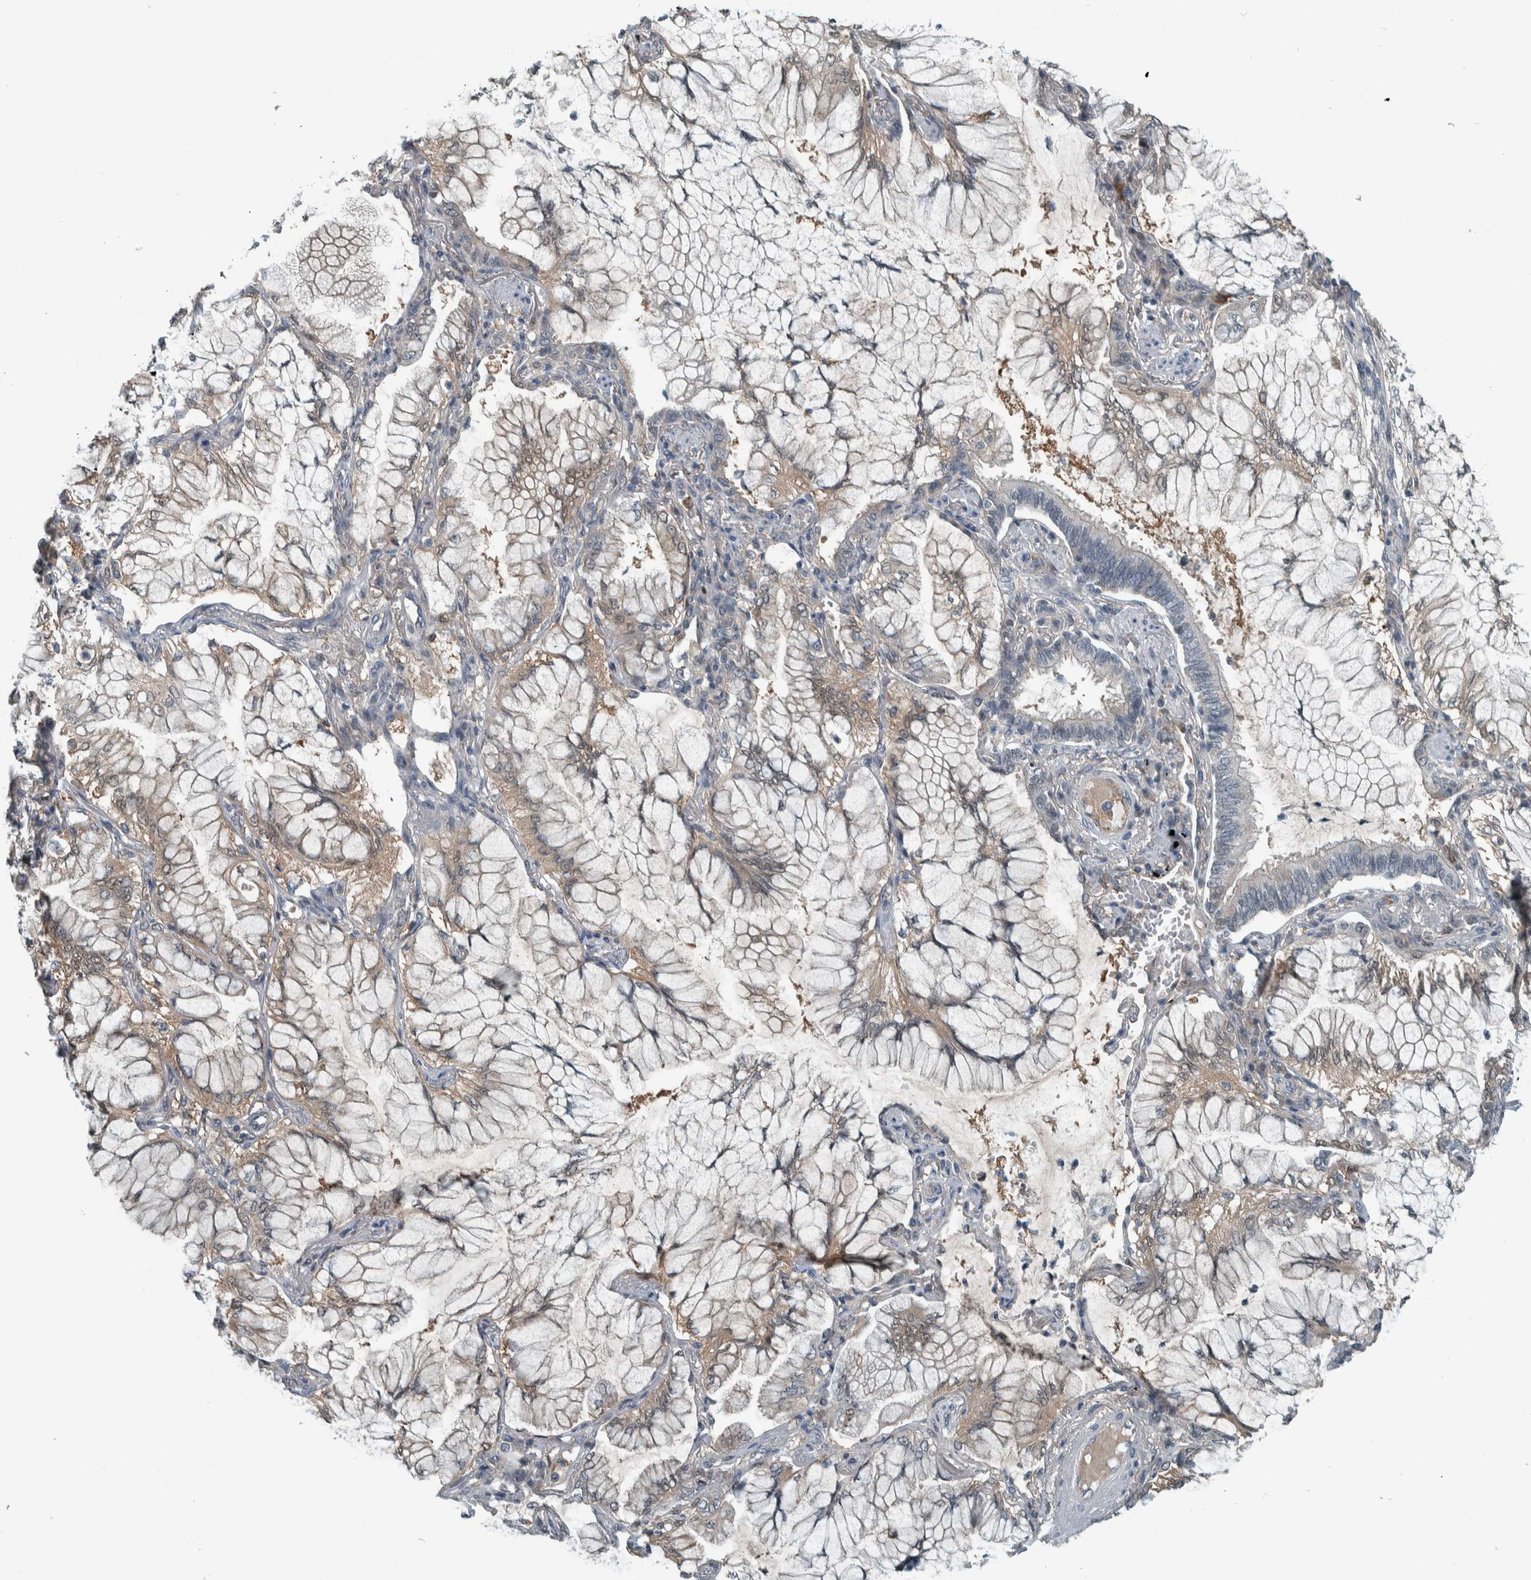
{"staining": {"intensity": "weak", "quantity": "<25%", "location": "cytoplasmic/membranous"}, "tissue": "lung cancer", "cell_type": "Tumor cells", "image_type": "cancer", "snomed": [{"axis": "morphology", "description": "Adenocarcinoma, NOS"}, {"axis": "topography", "description": "Lung"}], "caption": "Lung cancer (adenocarcinoma) was stained to show a protein in brown. There is no significant expression in tumor cells.", "gene": "ALAD", "patient": {"sex": "female", "age": 70}}